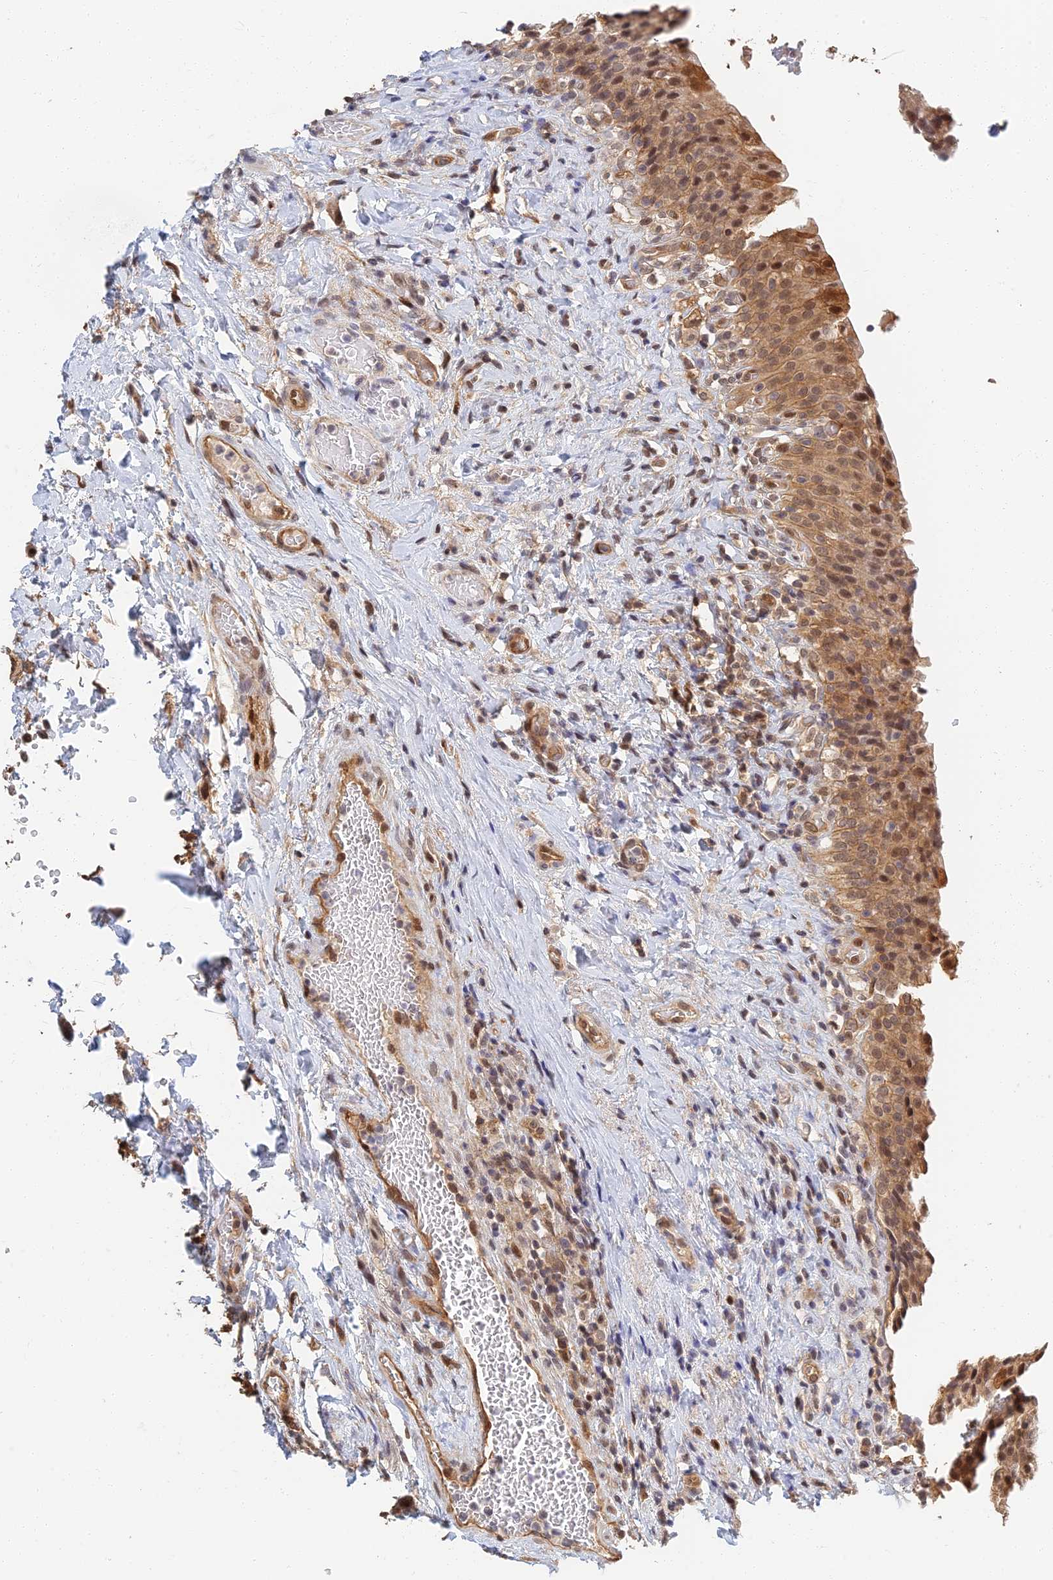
{"staining": {"intensity": "strong", "quantity": ">75%", "location": "cytoplasmic/membranous,nuclear"}, "tissue": "urinary bladder", "cell_type": "Urothelial cells", "image_type": "normal", "snomed": [{"axis": "morphology", "description": "Normal tissue, NOS"}, {"axis": "morphology", "description": "Inflammation, NOS"}, {"axis": "topography", "description": "Urinary bladder"}], "caption": "This is an image of IHC staining of normal urinary bladder, which shows strong staining in the cytoplasmic/membranous,nuclear of urothelial cells.", "gene": "LRRN3", "patient": {"sex": "male", "age": 64}}